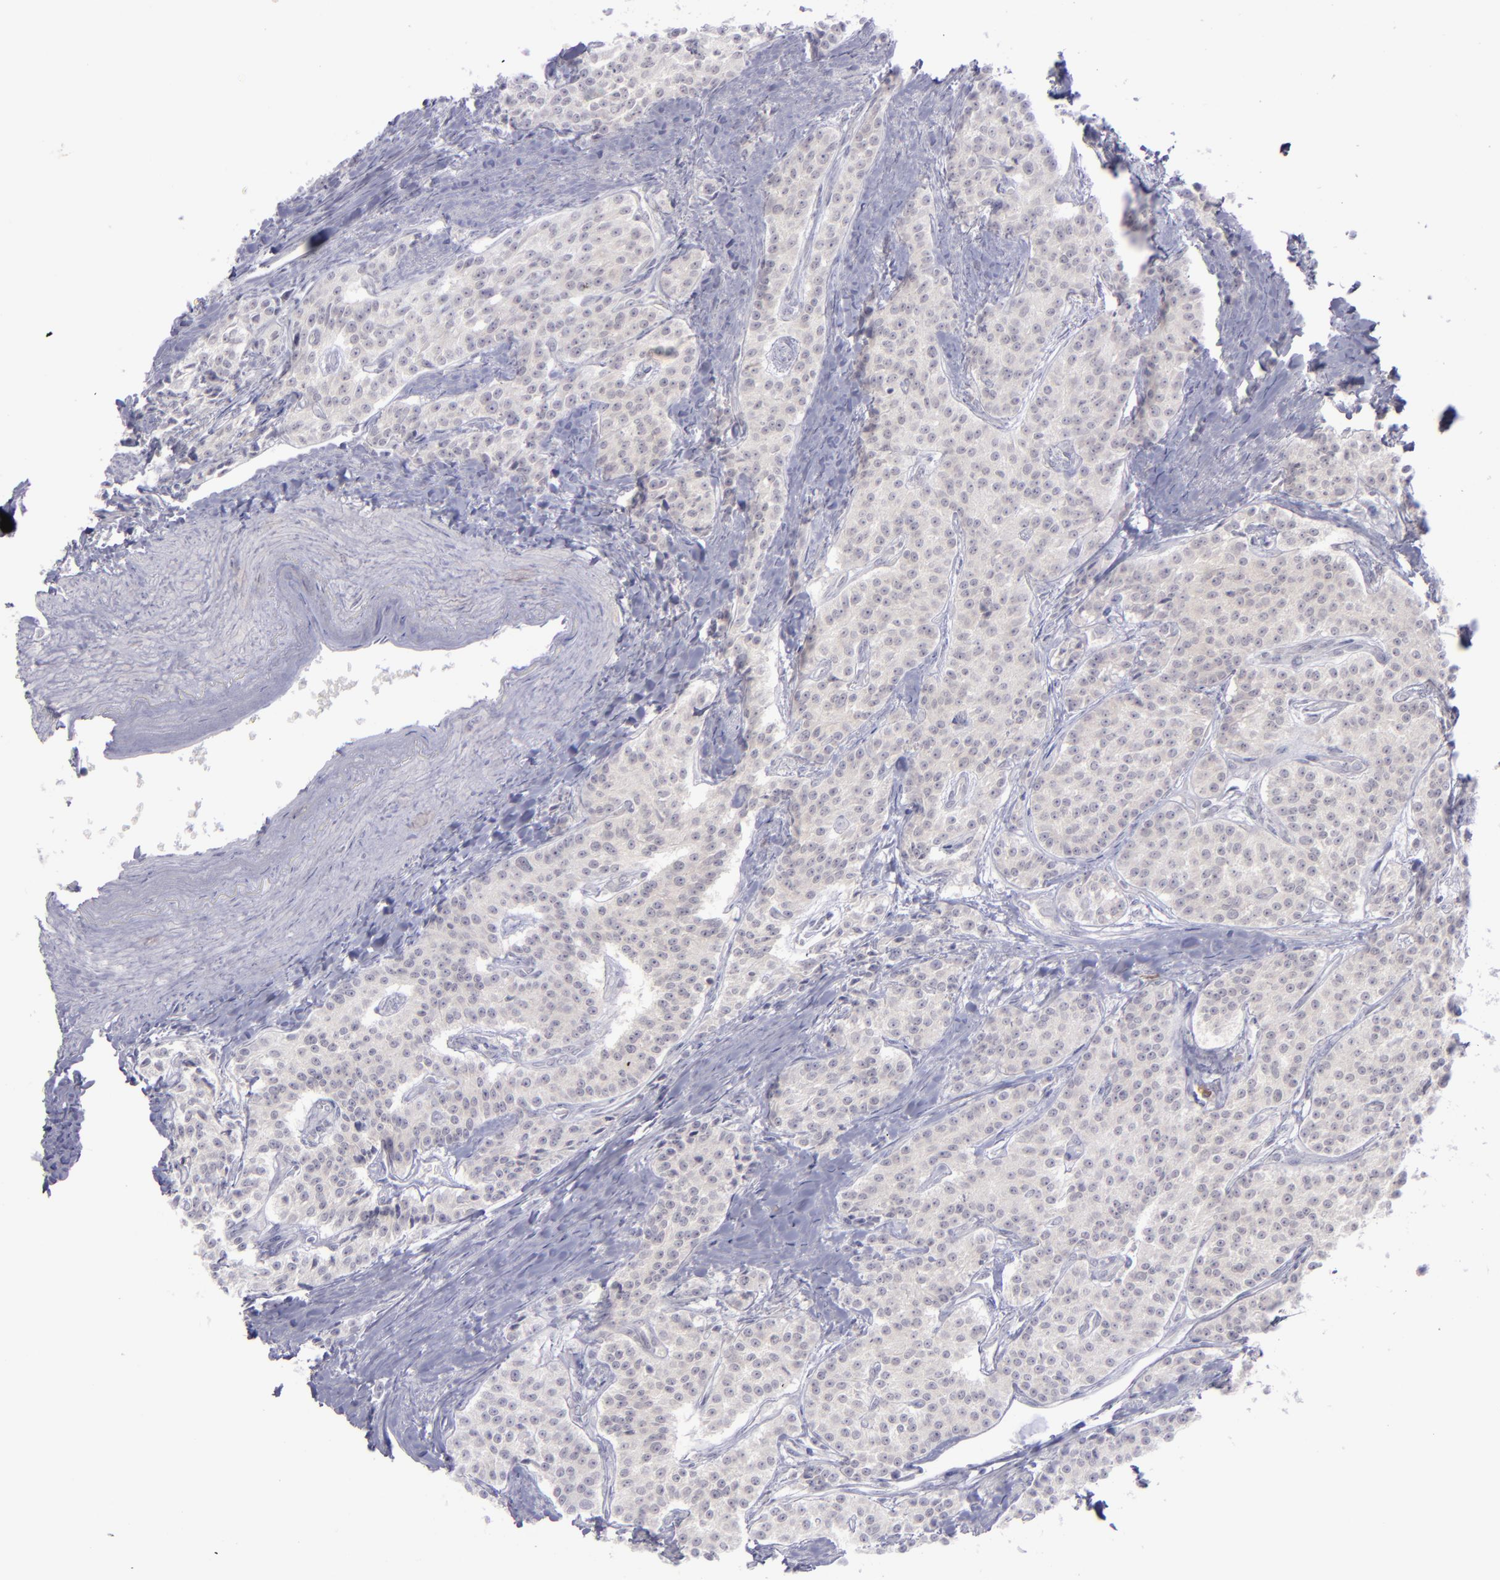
{"staining": {"intensity": "negative", "quantity": "none", "location": "none"}, "tissue": "carcinoid", "cell_type": "Tumor cells", "image_type": "cancer", "snomed": [{"axis": "morphology", "description": "Carcinoid, malignant, NOS"}, {"axis": "topography", "description": "Stomach"}], "caption": "DAB (3,3'-diaminobenzidine) immunohistochemical staining of carcinoid (malignant) demonstrates no significant positivity in tumor cells.", "gene": "EVPL", "patient": {"sex": "female", "age": 76}}